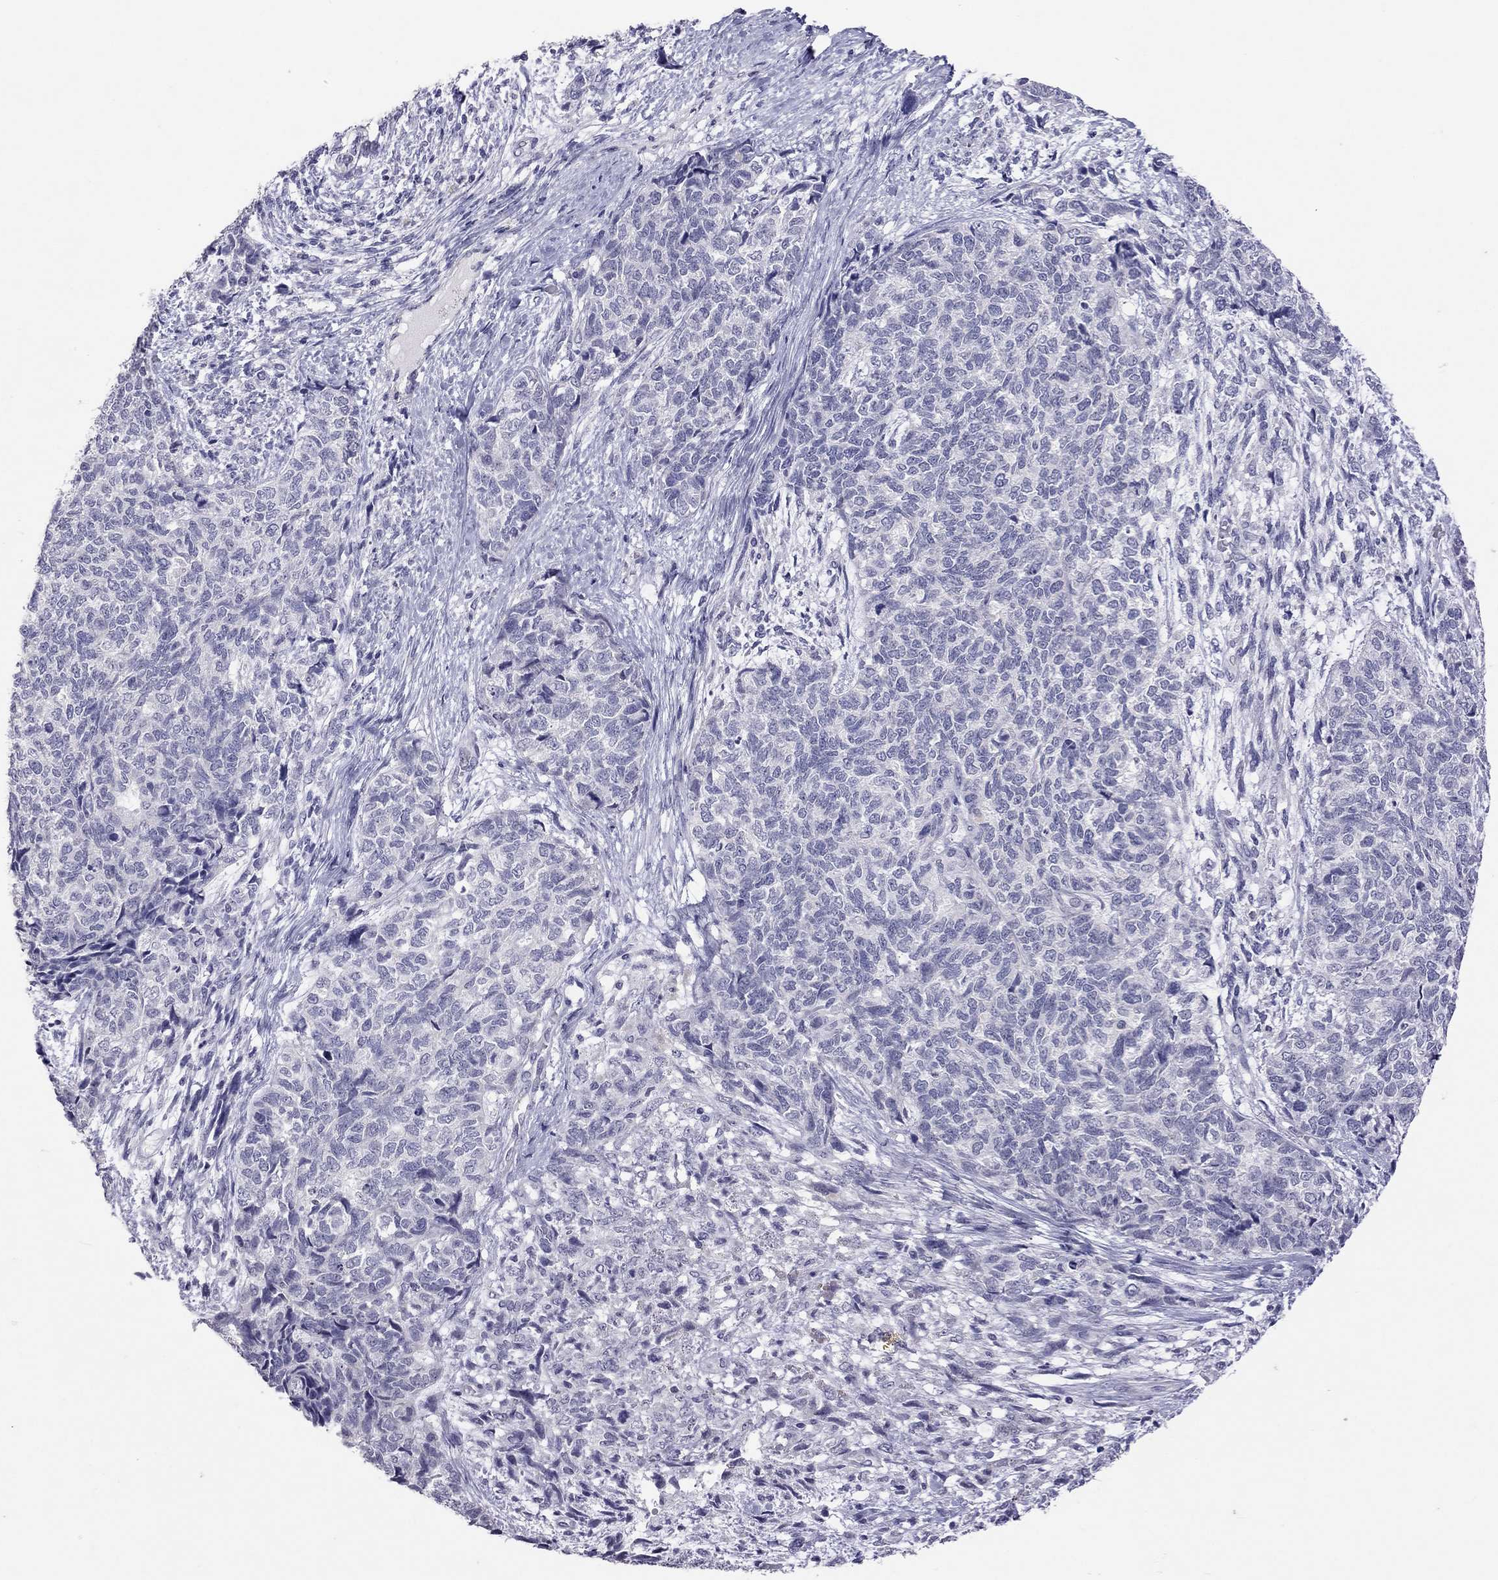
{"staining": {"intensity": "negative", "quantity": "none", "location": "none"}, "tissue": "cervical cancer", "cell_type": "Tumor cells", "image_type": "cancer", "snomed": [{"axis": "morphology", "description": "Squamous cell carcinoma, NOS"}, {"axis": "topography", "description": "Cervix"}], "caption": "Tumor cells are negative for protein expression in human cervical cancer (squamous cell carcinoma).", "gene": "SLAMF1", "patient": {"sex": "female", "age": 63}}